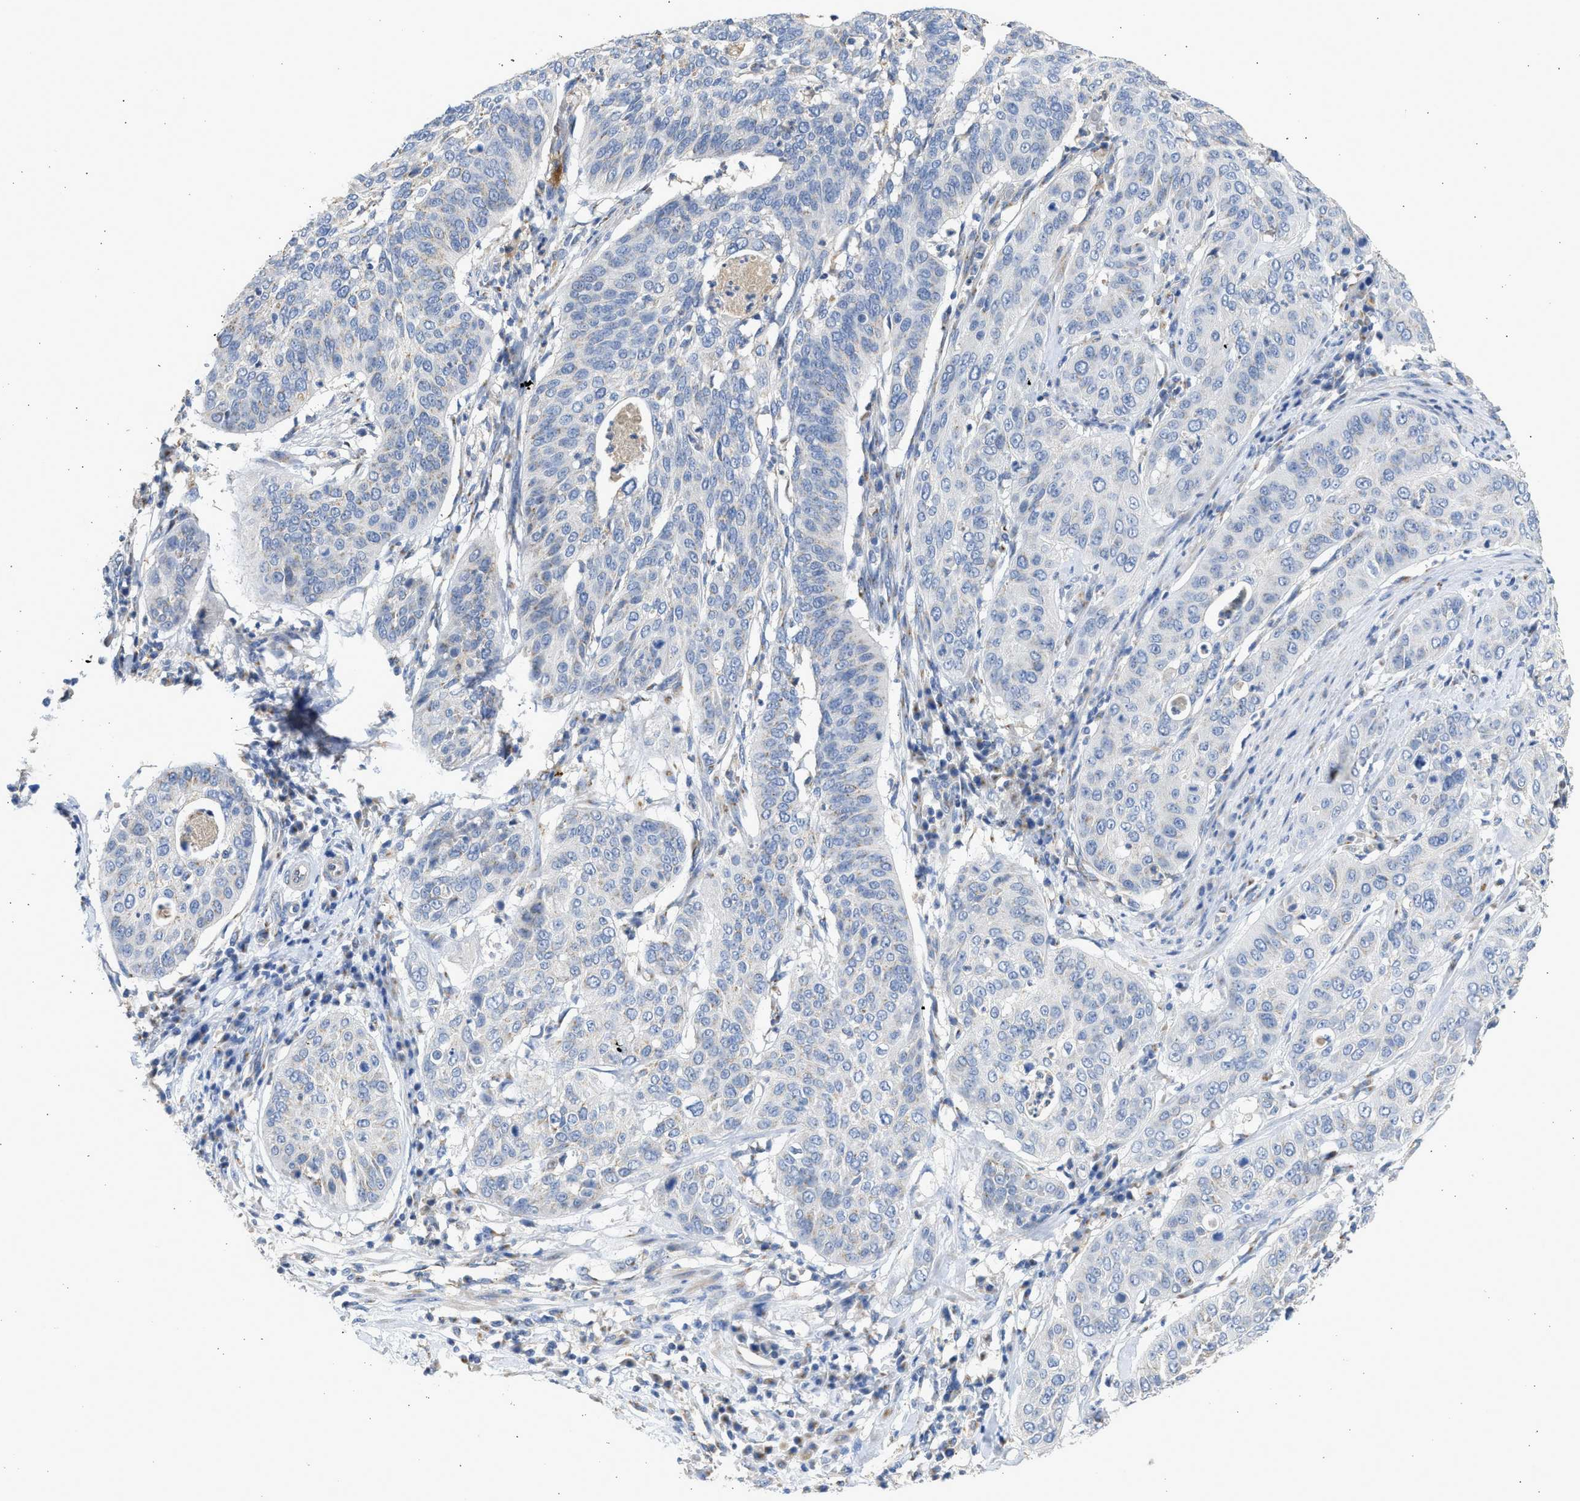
{"staining": {"intensity": "negative", "quantity": "none", "location": "none"}, "tissue": "cervical cancer", "cell_type": "Tumor cells", "image_type": "cancer", "snomed": [{"axis": "morphology", "description": "Normal tissue, NOS"}, {"axis": "morphology", "description": "Squamous cell carcinoma, NOS"}, {"axis": "topography", "description": "Cervix"}], "caption": "This photomicrograph is of cervical cancer (squamous cell carcinoma) stained with immunohistochemistry to label a protein in brown with the nuclei are counter-stained blue. There is no staining in tumor cells.", "gene": "IPO8", "patient": {"sex": "female", "age": 39}}